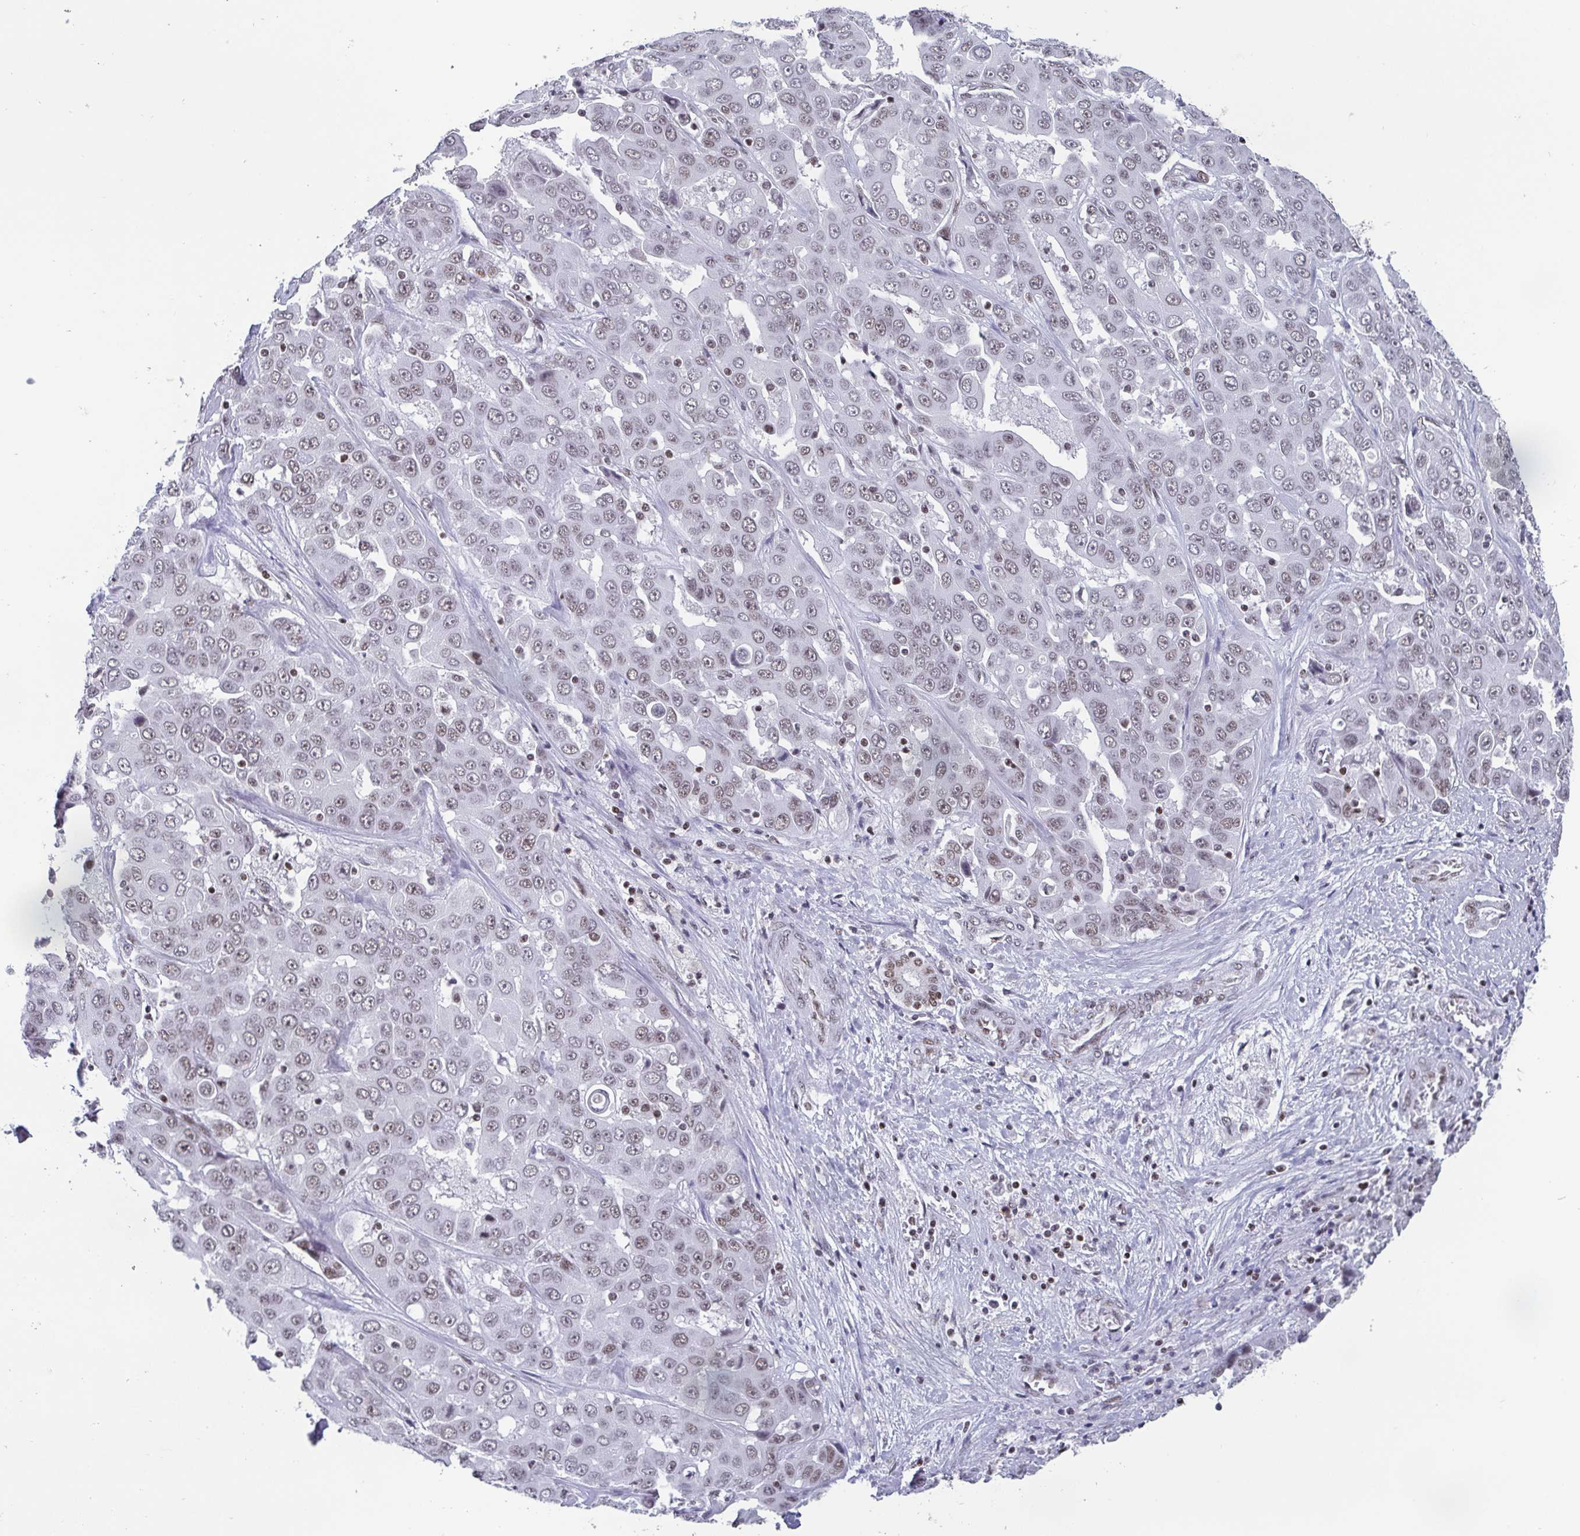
{"staining": {"intensity": "weak", "quantity": ">75%", "location": "nuclear"}, "tissue": "liver cancer", "cell_type": "Tumor cells", "image_type": "cancer", "snomed": [{"axis": "morphology", "description": "Cholangiocarcinoma"}, {"axis": "topography", "description": "Liver"}], "caption": "Liver cholangiocarcinoma was stained to show a protein in brown. There is low levels of weak nuclear expression in about >75% of tumor cells.", "gene": "CTCF", "patient": {"sex": "female", "age": 52}}